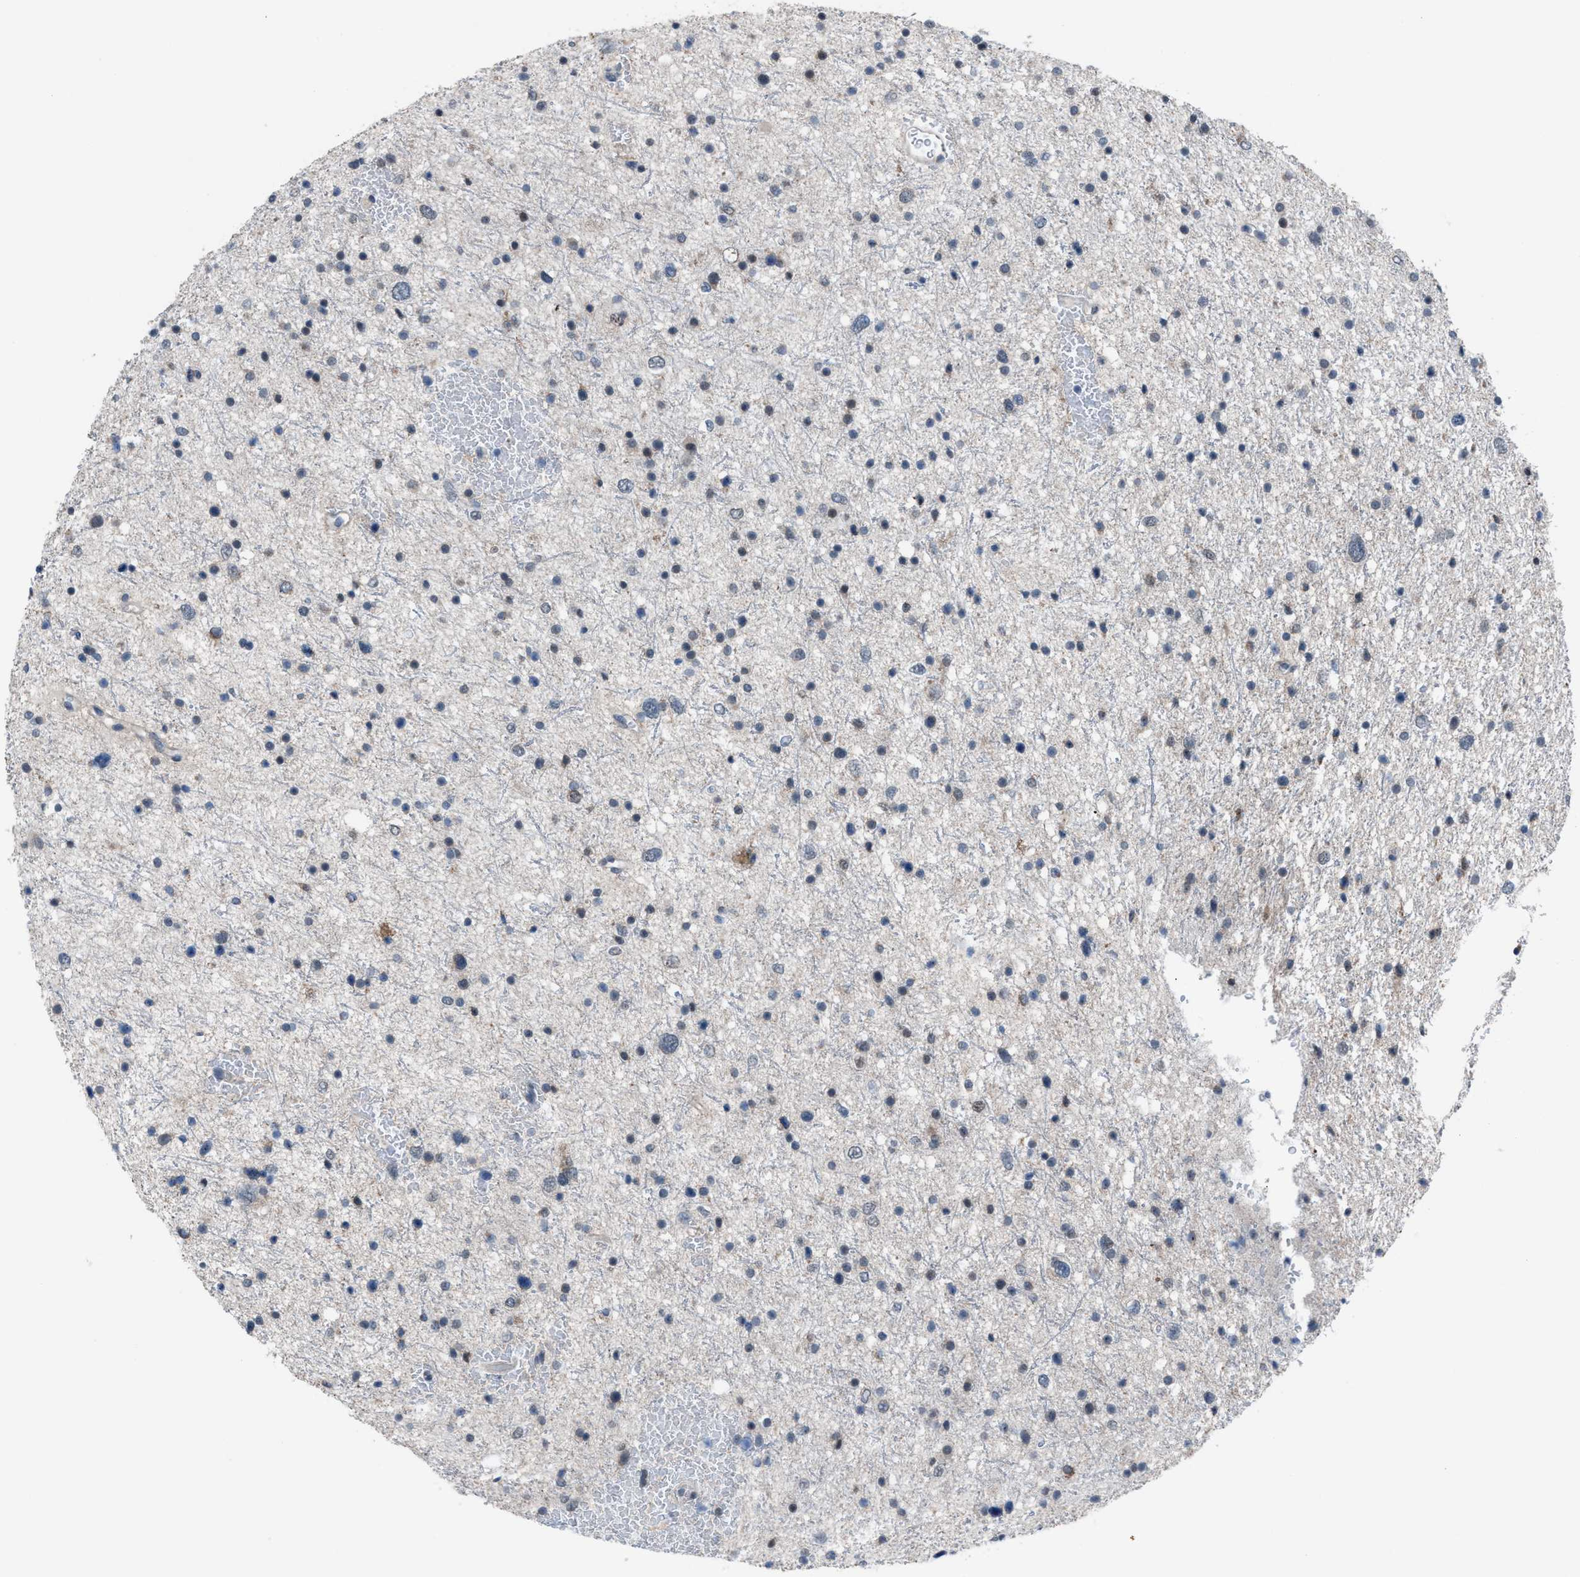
{"staining": {"intensity": "negative", "quantity": "none", "location": "none"}, "tissue": "glioma", "cell_type": "Tumor cells", "image_type": "cancer", "snomed": [{"axis": "morphology", "description": "Glioma, malignant, Low grade"}, {"axis": "topography", "description": "Brain"}], "caption": "Immunohistochemistry (IHC) of glioma exhibits no expression in tumor cells.", "gene": "ANAPC11", "patient": {"sex": "female", "age": 37}}